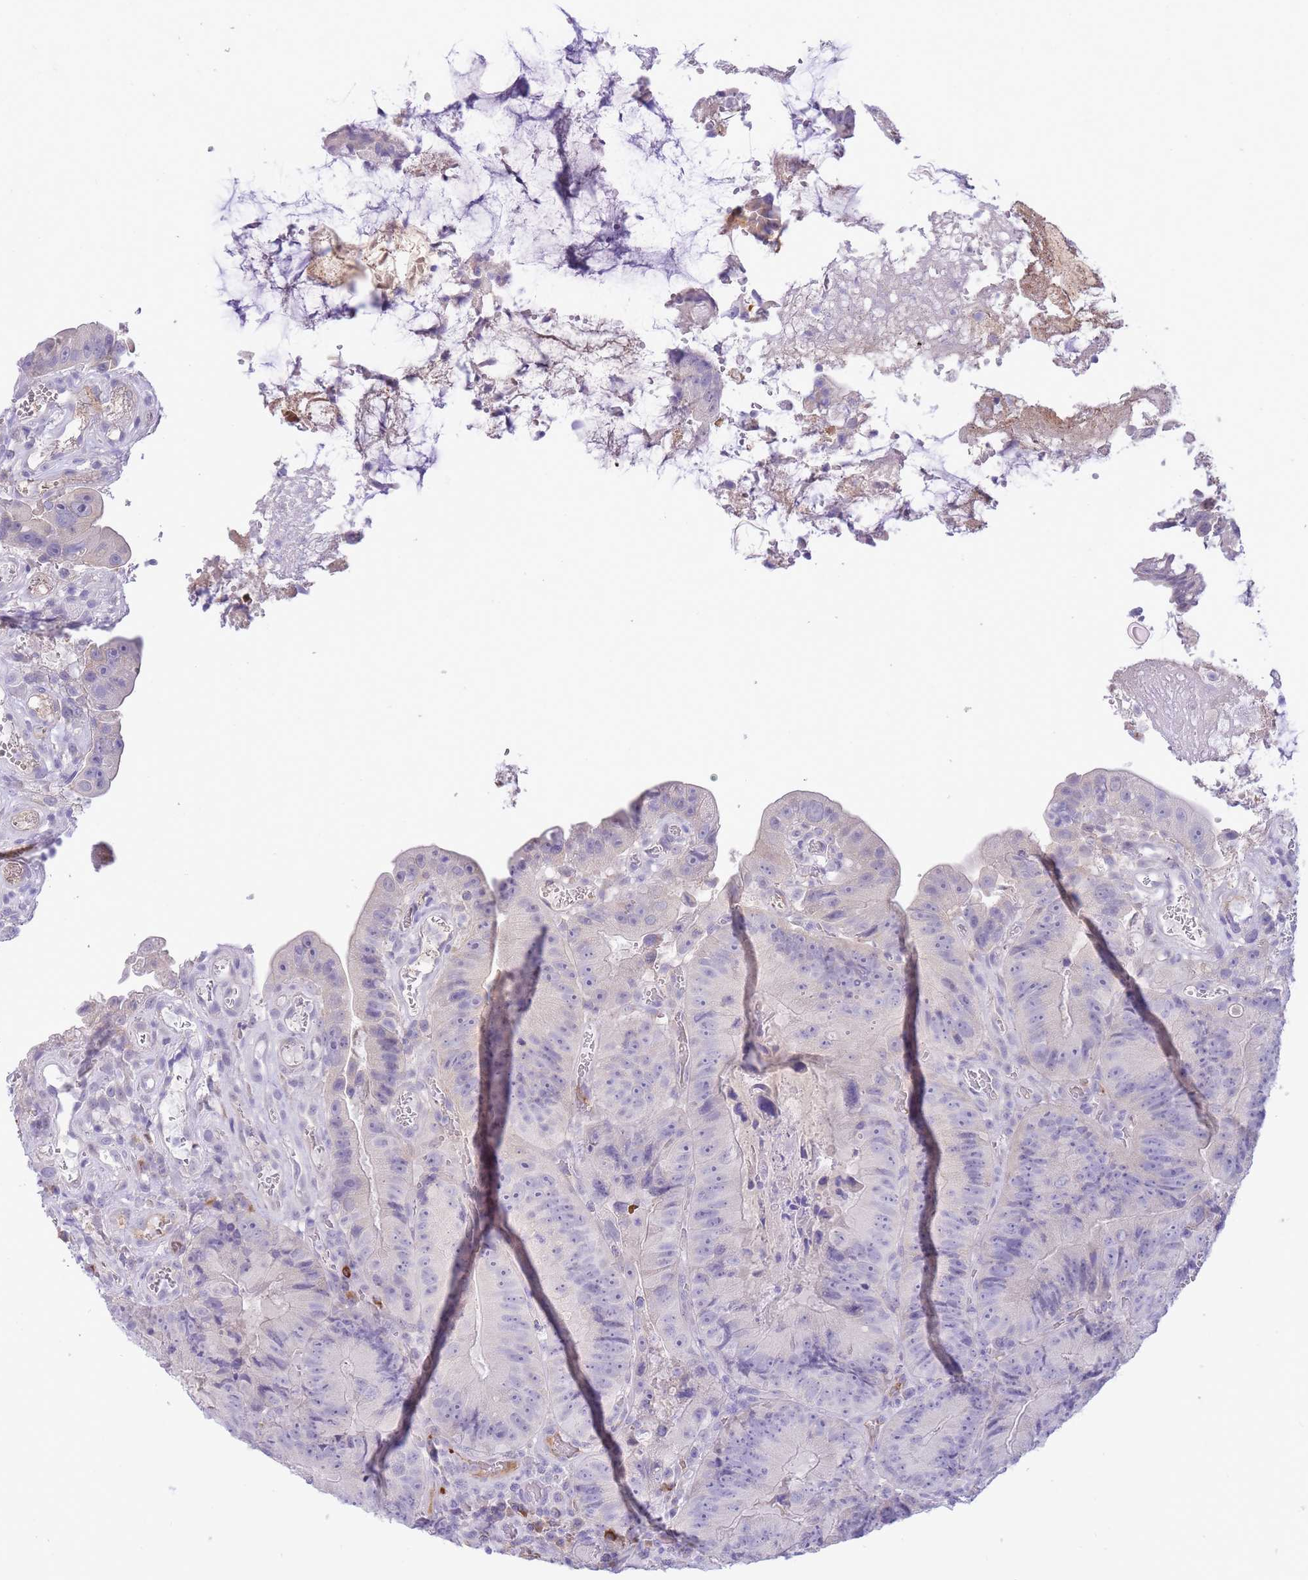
{"staining": {"intensity": "negative", "quantity": "none", "location": "none"}, "tissue": "colorectal cancer", "cell_type": "Tumor cells", "image_type": "cancer", "snomed": [{"axis": "morphology", "description": "Adenocarcinoma, NOS"}, {"axis": "topography", "description": "Colon"}], "caption": "Colorectal cancer (adenocarcinoma) was stained to show a protein in brown. There is no significant staining in tumor cells.", "gene": "ASAP3", "patient": {"sex": "female", "age": 86}}